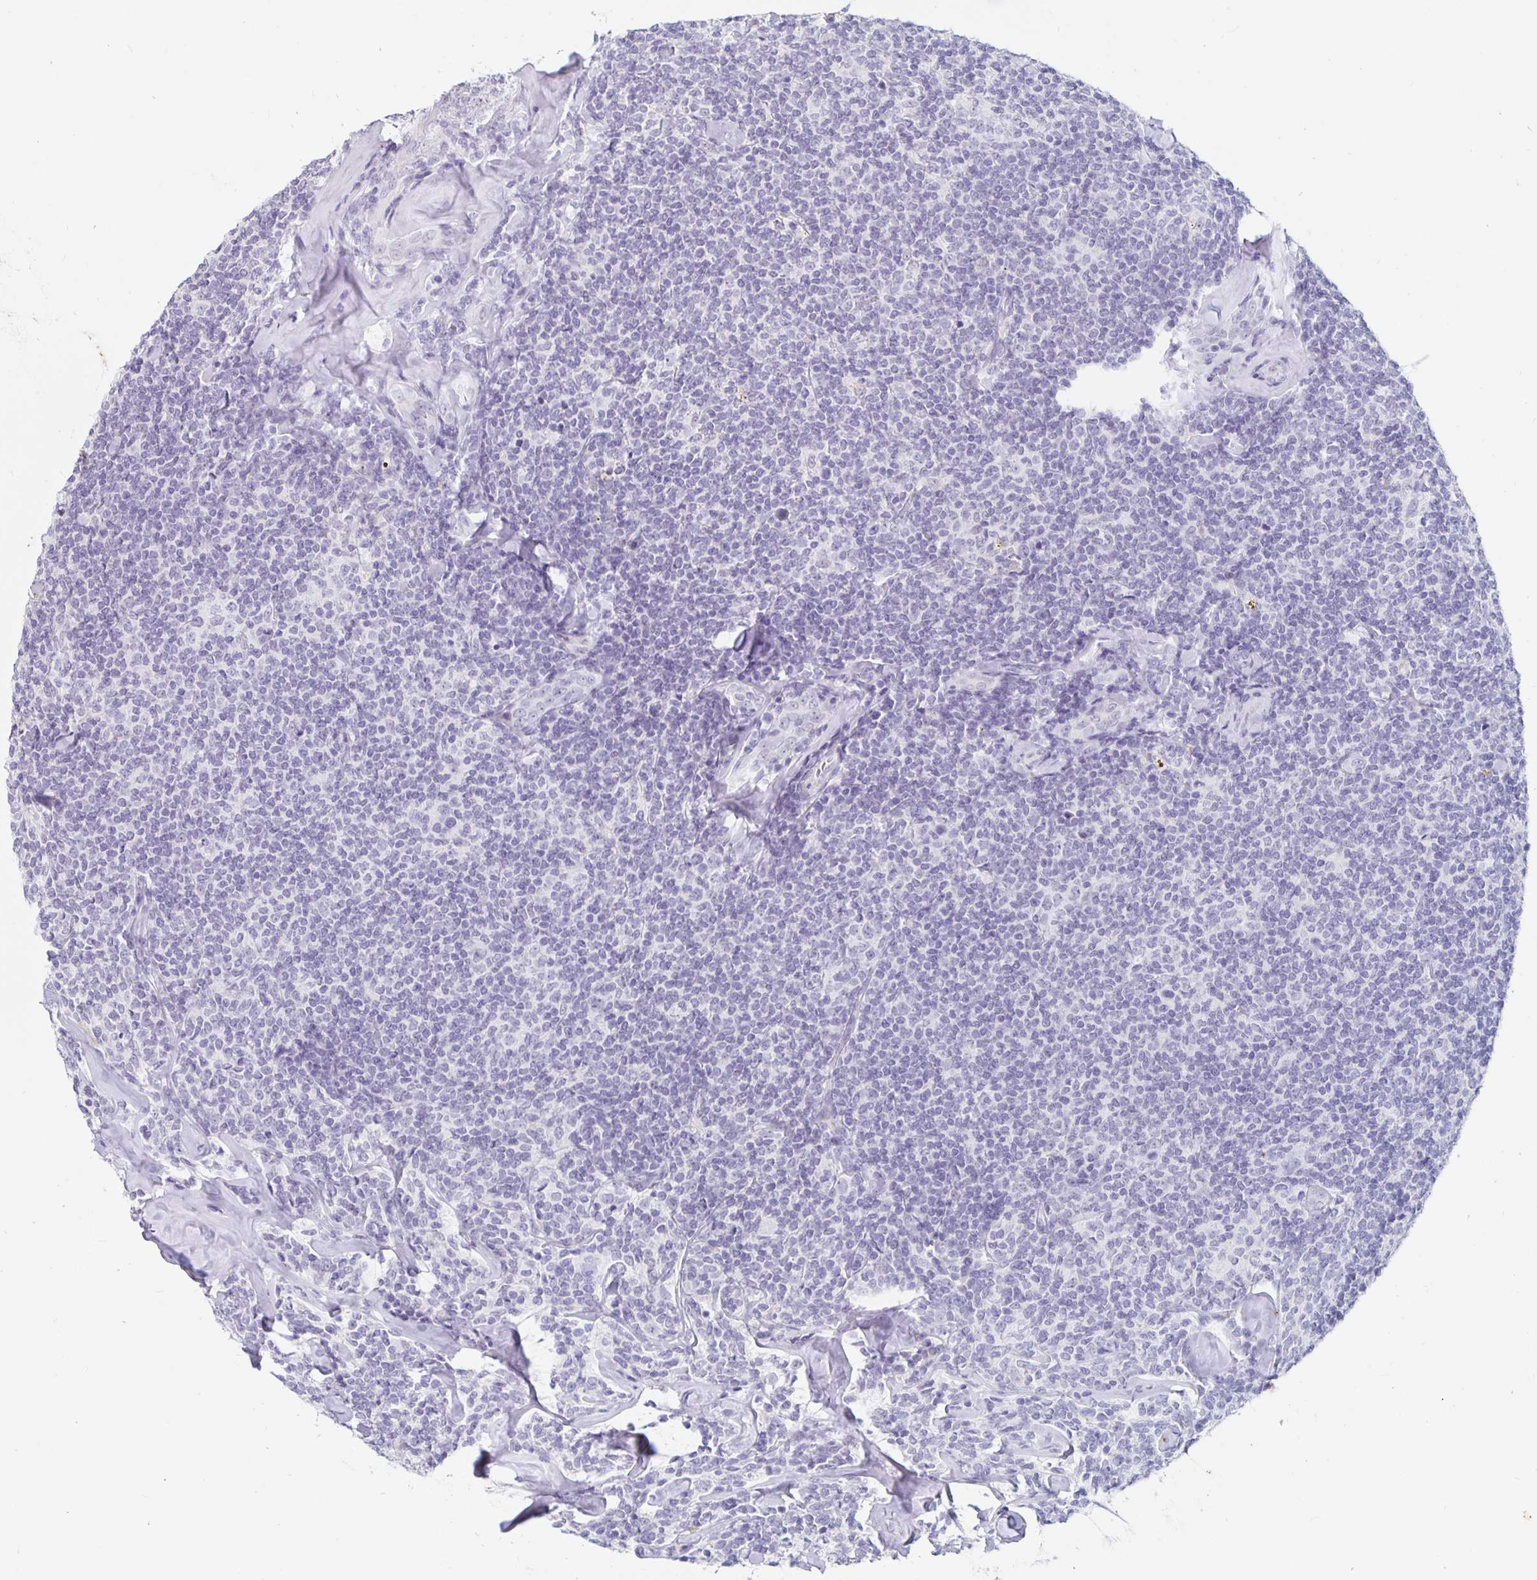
{"staining": {"intensity": "negative", "quantity": "none", "location": "none"}, "tissue": "lymphoma", "cell_type": "Tumor cells", "image_type": "cancer", "snomed": [{"axis": "morphology", "description": "Malignant lymphoma, non-Hodgkin's type, Low grade"}, {"axis": "topography", "description": "Lymph node"}], "caption": "DAB (3,3'-diaminobenzidine) immunohistochemical staining of human malignant lymphoma, non-Hodgkin's type (low-grade) reveals no significant positivity in tumor cells.", "gene": "KCNQ2", "patient": {"sex": "female", "age": 56}}